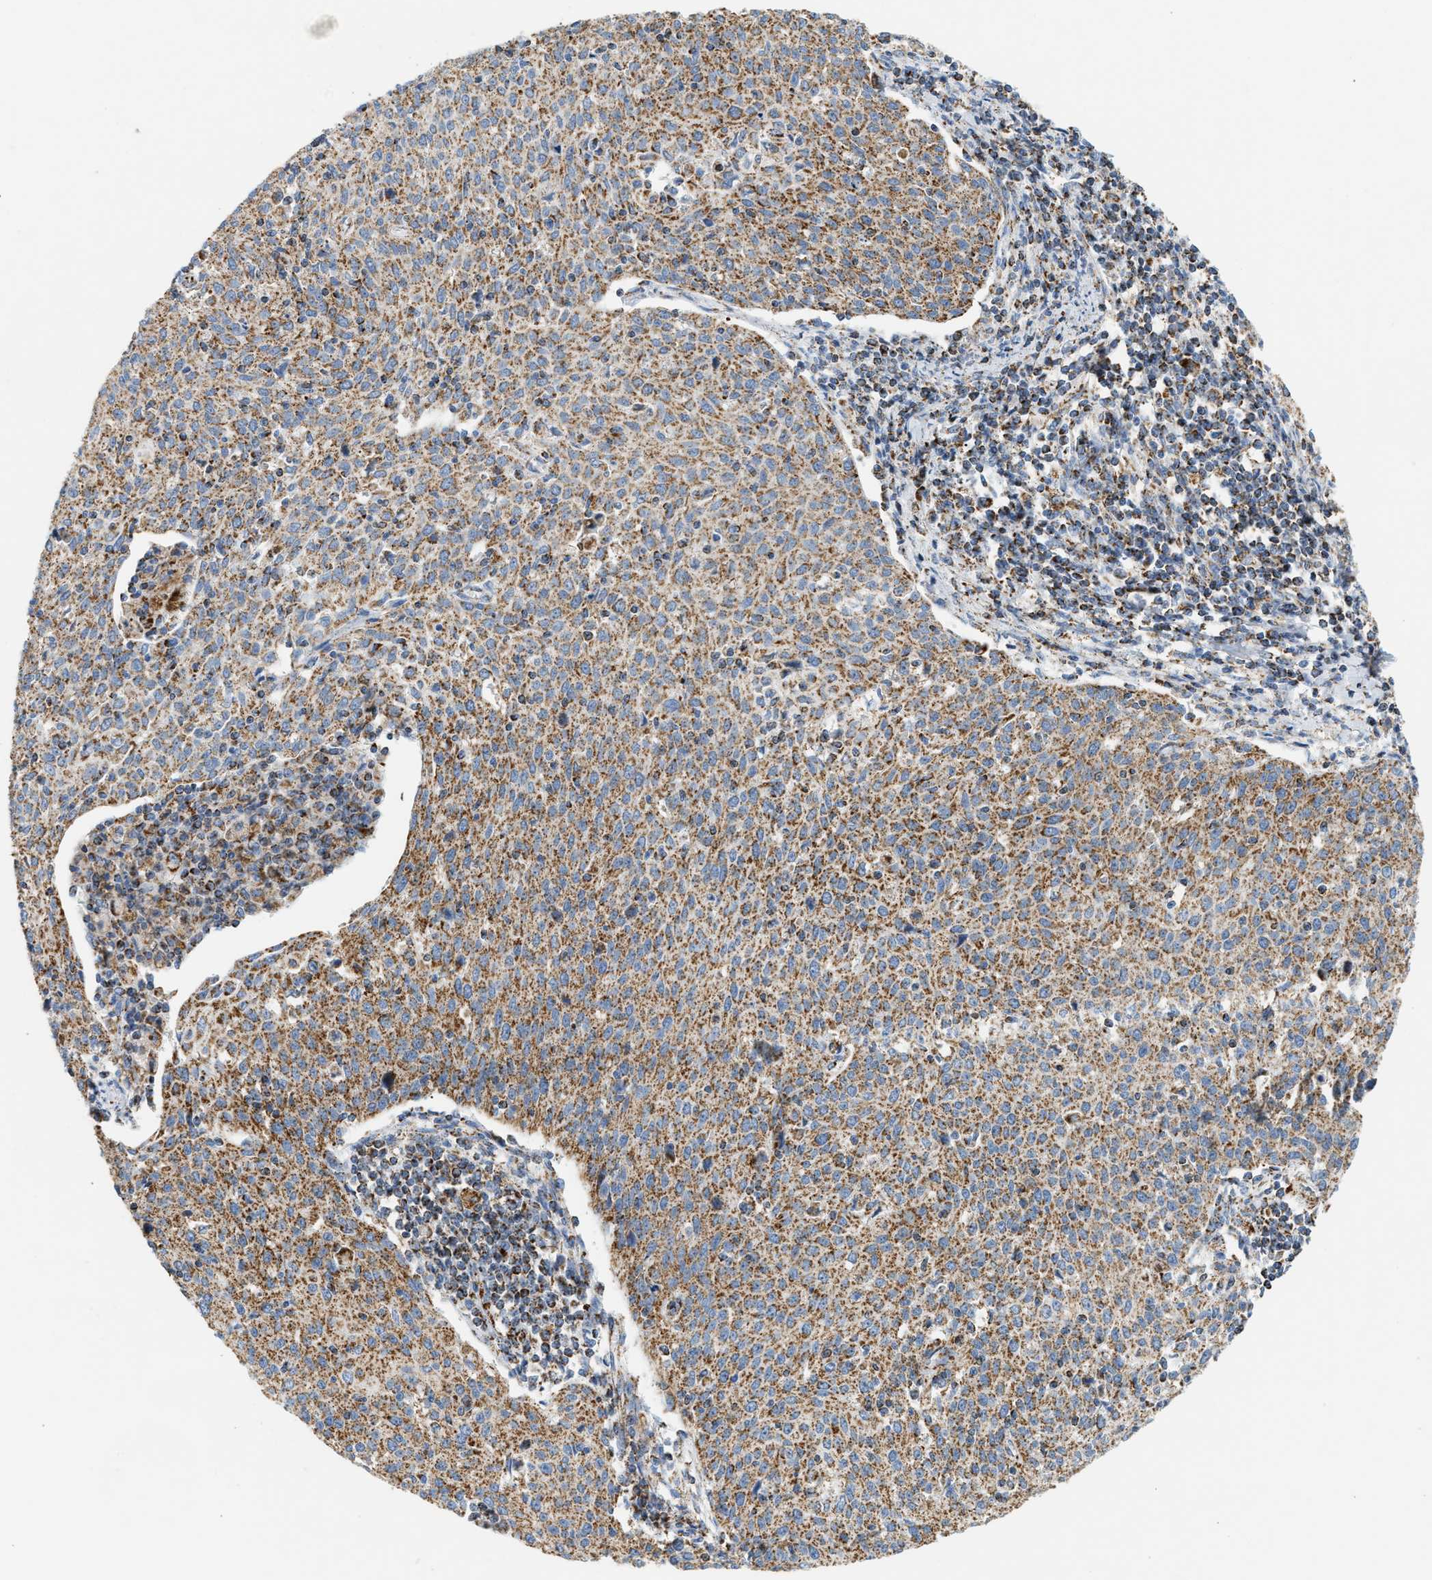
{"staining": {"intensity": "moderate", "quantity": ">75%", "location": "cytoplasmic/membranous"}, "tissue": "cervical cancer", "cell_type": "Tumor cells", "image_type": "cancer", "snomed": [{"axis": "morphology", "description": "Squamous cell carcinoma, NOS"}, {"axis": "topography", "description": "Cervix"}], "caption": "Immunohistochemistry photomicrograph of neoplastic tissue: human cervical cancer stained using immunohistochemistry (IHC) shows medium levels of moderate protein expression localized specifically in the cytoplasmic/membranous of tumor cells, appearing as a cytoplasmic/membranous brown color.", "gene": "OGDH", "patient": {"sex": "female", "age": 38}}